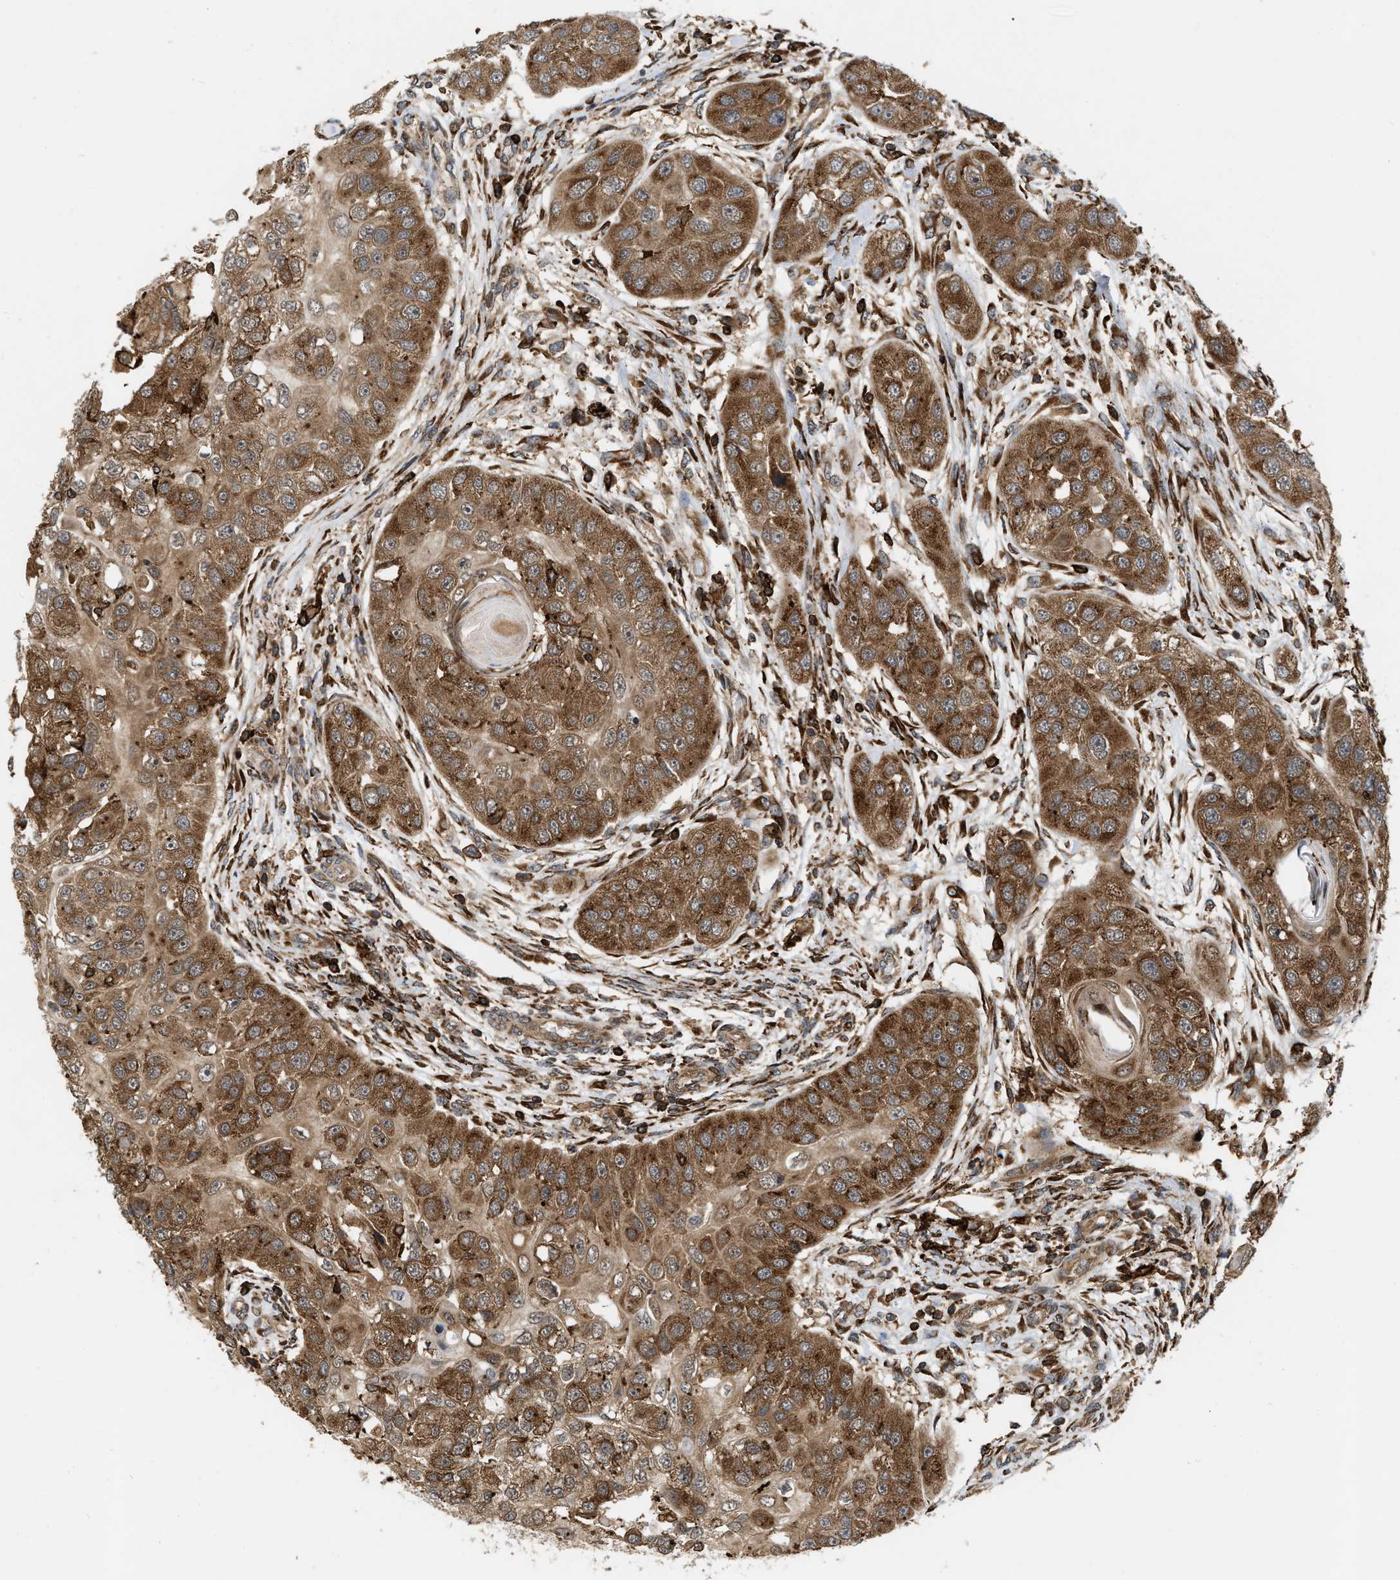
{"staining": {"intensity": "strong", "quantity": ">75%", "location": "cytoplasmic/membranous"}, "tissue": "head and neck cancer", "cell_type": "Tumor cells", "image_type": "cancer", "snomed": [{"axis": "morphology", "description": "Normal tissue, NOS"}, {"axis": "morphology", "description": "Squamous cell carcinoma, NOS"}, {"axis": "topography", "description": "Skeletal muscle"}, {"axis": "topography", "description": "Head-Neck"}], "caption": "Strong cytoplasmic/membranous expression is appreciated in about >75% of tumor cells in head and neck cancer (squamous cell carcinoma).", "gene": "IQCE", "patient": {"sex": "male", "age": 51}}